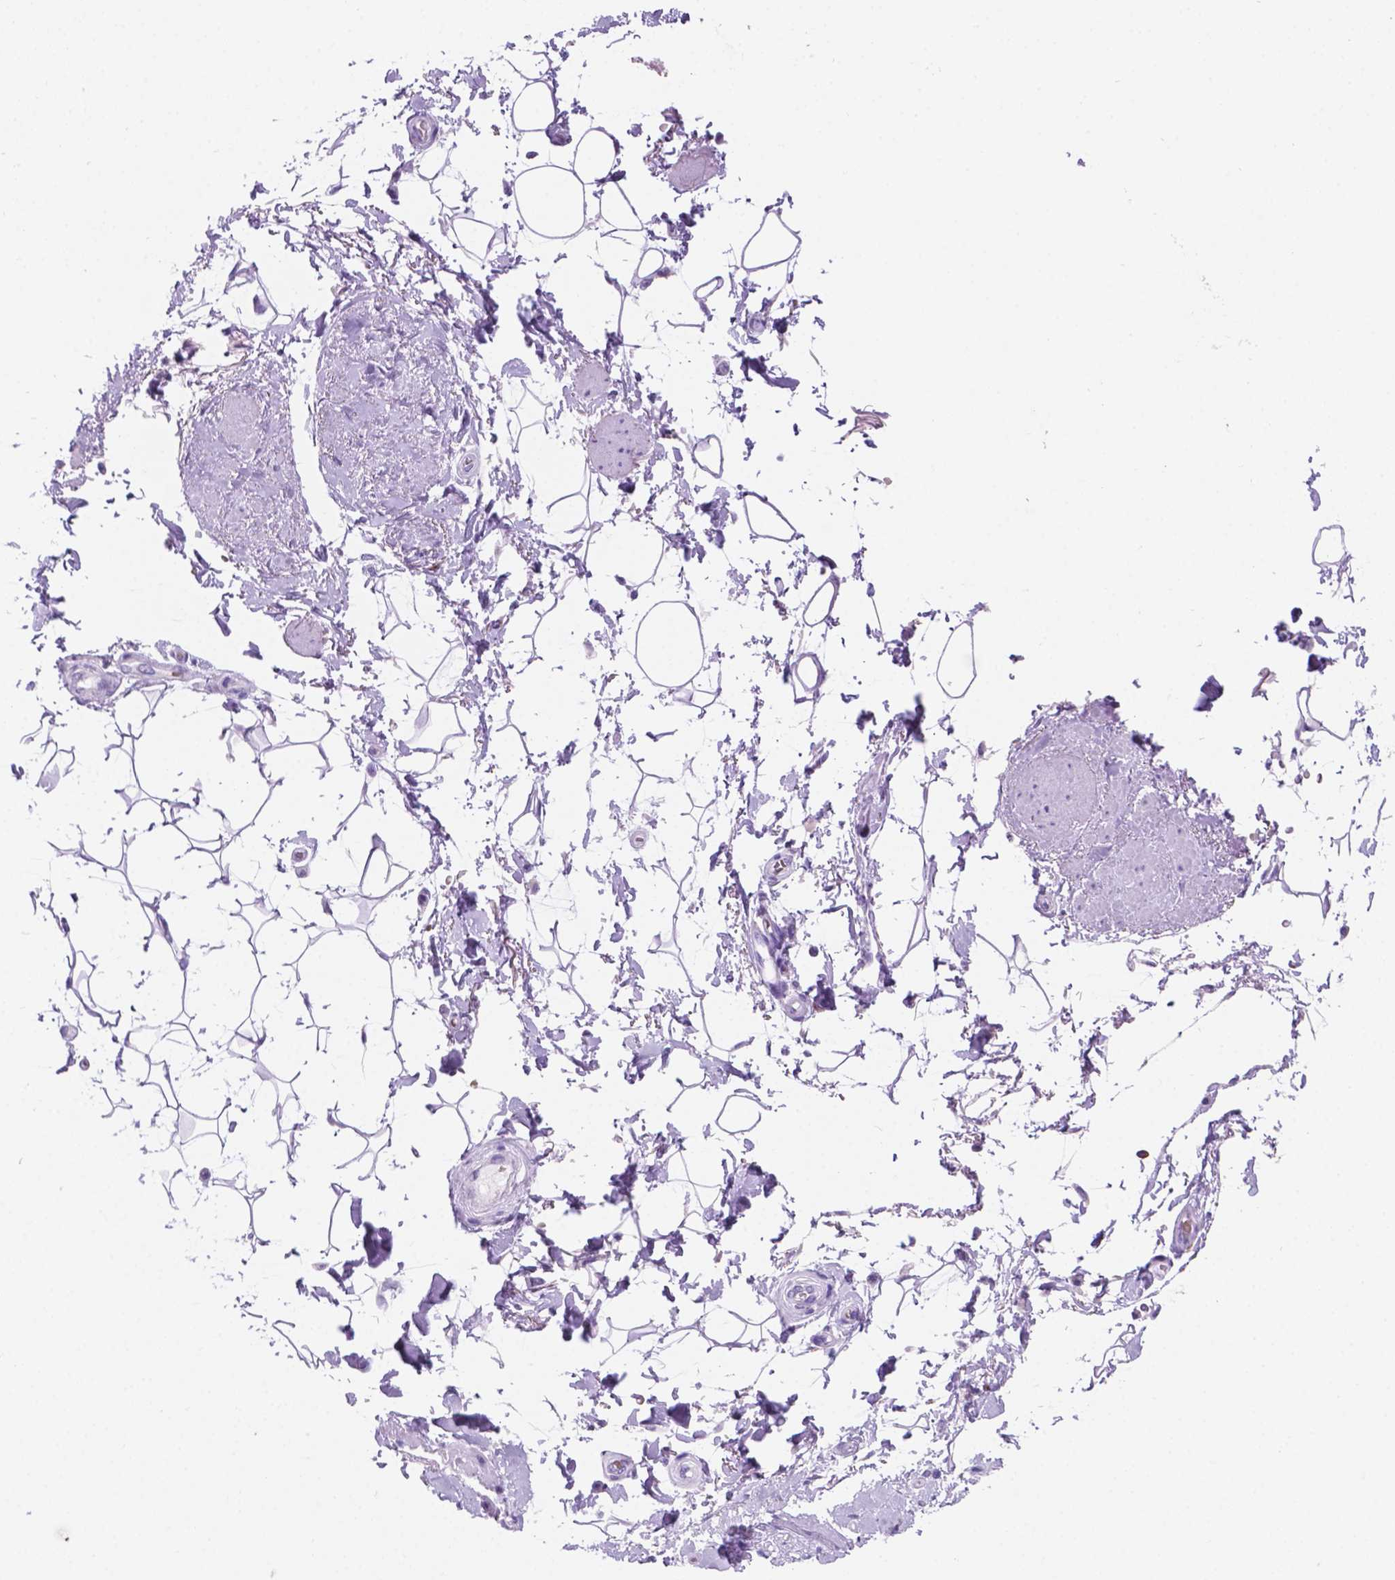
{"staining": {"intensity": "negative", "quantity": "none", "location": "none"}, "tissue": "adipose tissue", "cell_type": "Adipocytes", "image_type": "normal", "snomed": [{"axis": "morphology", "description": "Normal tissue, NOS"}, {"axis": "topography", "description": "Anal"}, {"axis": "topography", "description": "Peripheral nerve tissue"}], "caption": "Protein analysis of unremarkable adipose tissue displays no significant positivity in adipocytes.", "gene": "GRIN2B", "patient": {"sex": "male", "age": 51}}